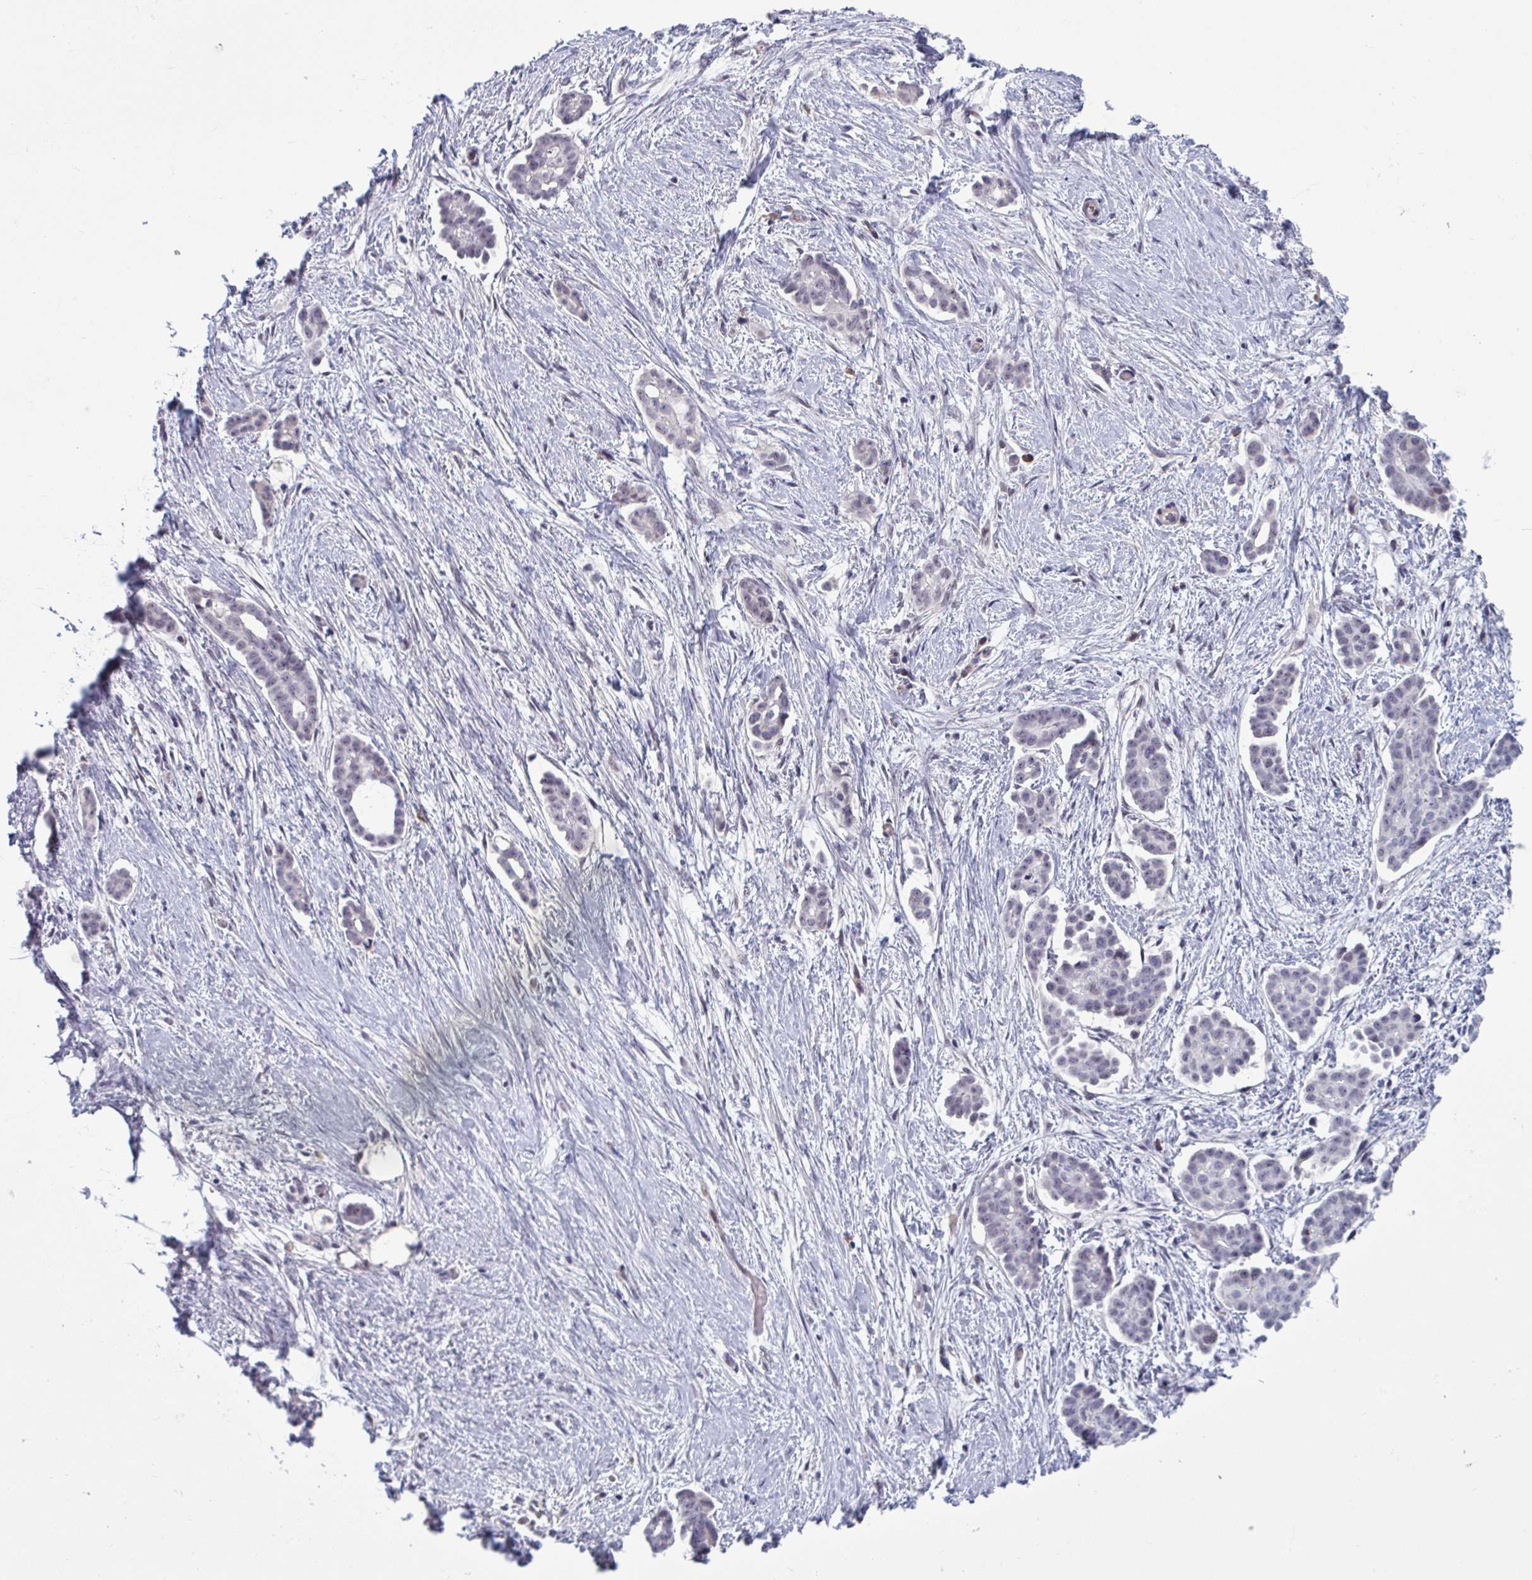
{"staining": {"intensity": "negative", "quantity": "none", "location": "none"}, "tissue": "ovarian cancer", "cell_type": "Tumor cells", "image_type": "cancer", "snomed": [{"axis": "morphology", "description": "Cystadenocarcinoma, serous, NOS"}, {"axis": "topography", "description": "Ovary"}], "caption": "IHC histopathology image of neoplastic tissue: human ovarian cancer (serous cystadenocarcinoma) stained with DAB displays no significant protein staining in tumor cells. Brightfield microscopy of immunohistochemistry (IHC) stained with DAB (3,3'-diaminobenzidine) (brown) and hematoxylin (blue), captured at high magnification.", "gene": "CNGB3", "patient": {"sex": "female", "age": 50}}